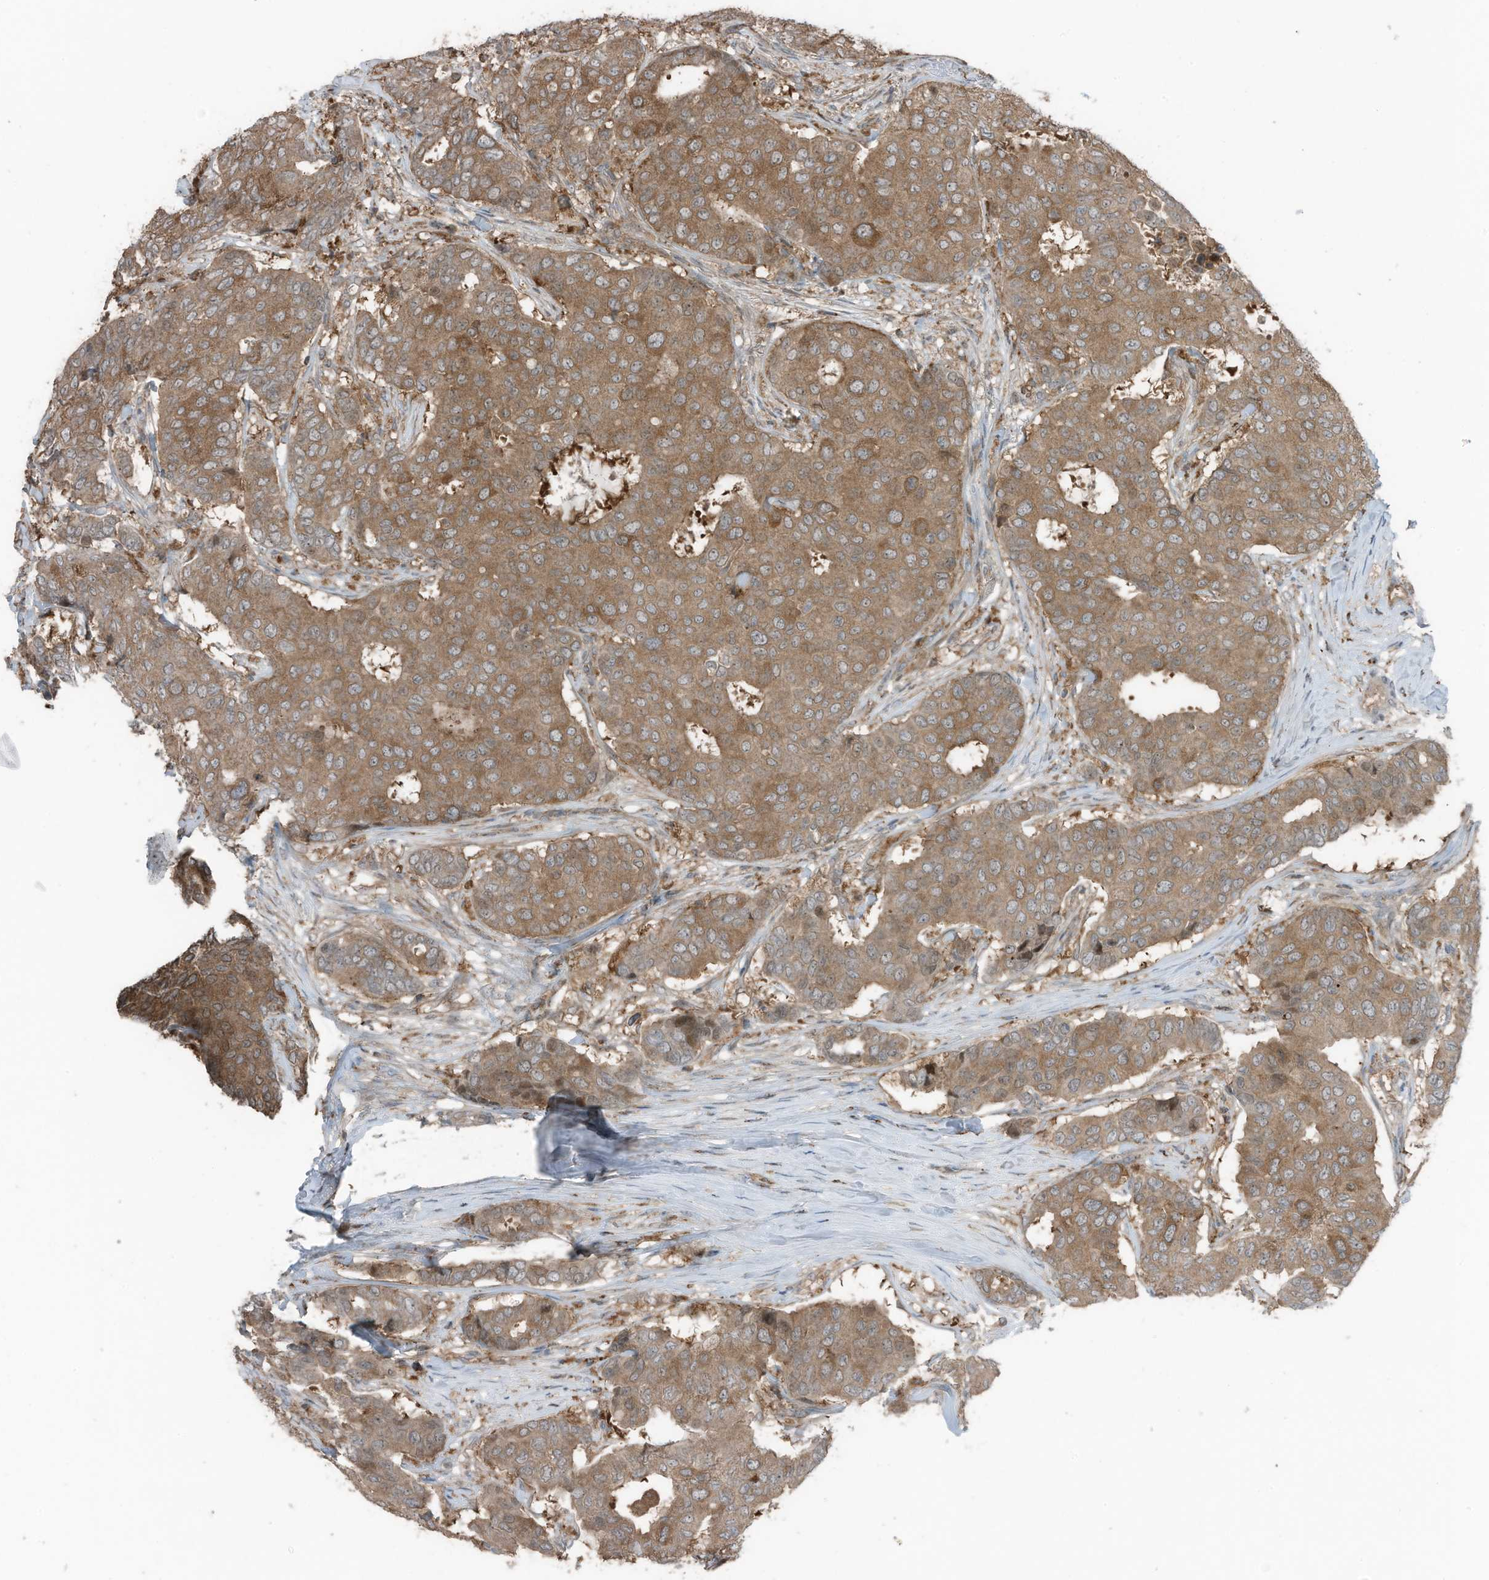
{"staining": {"intensity": "moderate", "quantity": ">75%", "location": "cytoplasmic/membranous"}, "tissue": "breast cancer", "cell_type": "Tumor cells", "image_type": "cancer", "snomed": [{"axis": "morphology", "description": "Duct carcinoma"}, {"axis": "topography", "description": "Breast"}], "caption": "IHC (DAB (3,3'-diaminobenzidine)) staining of breast cancer (infiltrating ductal carcinoma) demonstrates moderate cytoplasmic/membranous protein staining in approximately >75% of tumor cells.", "gene": "TXNDC9", "patient": {"sex": "female", "age": 75}}